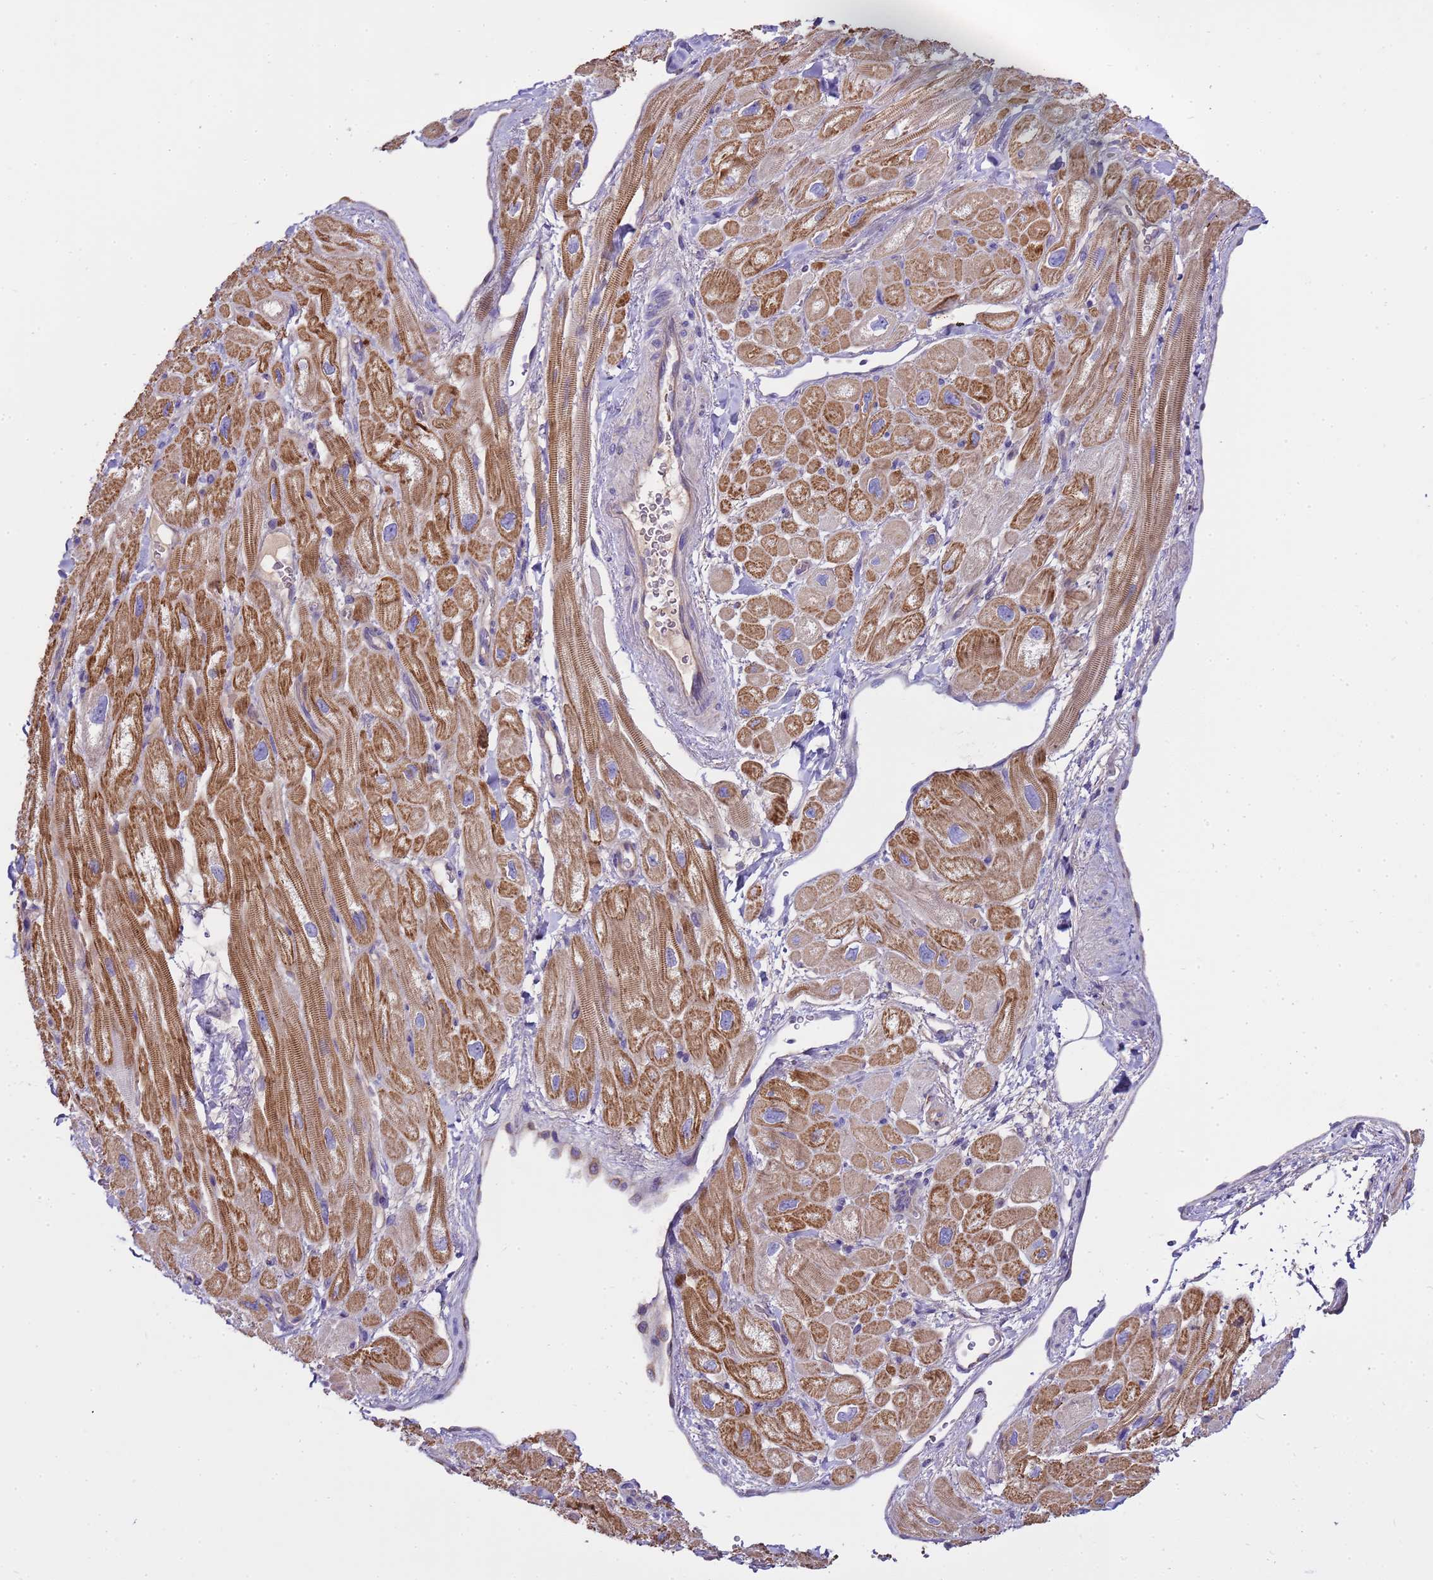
{"staining": {"intensity": "moderate", "quantity": "25%-75%", "location": "cytoplasmic/membranous"}, "tissue": "heart muscle", "cell_type": "Cardiomyocytes", "image_type": "normal", "snomed": [{"axis": "morphology", "description": "Normal tissue, NOS"}, {"axis": "topography", "description": "Heart"}], "caption": "Protein staining exhibits moderate cytoplasmic/membranous expression in approximately 25%-75% of cardiomyocytes in benign heart muscle. (DAB (3,3'-diaminobenzidine) IHC, brown staining for protein, blue staining for nuclei).", "gene": "RIPPLY2", "patient": {"sex": "male", "age": 65}}